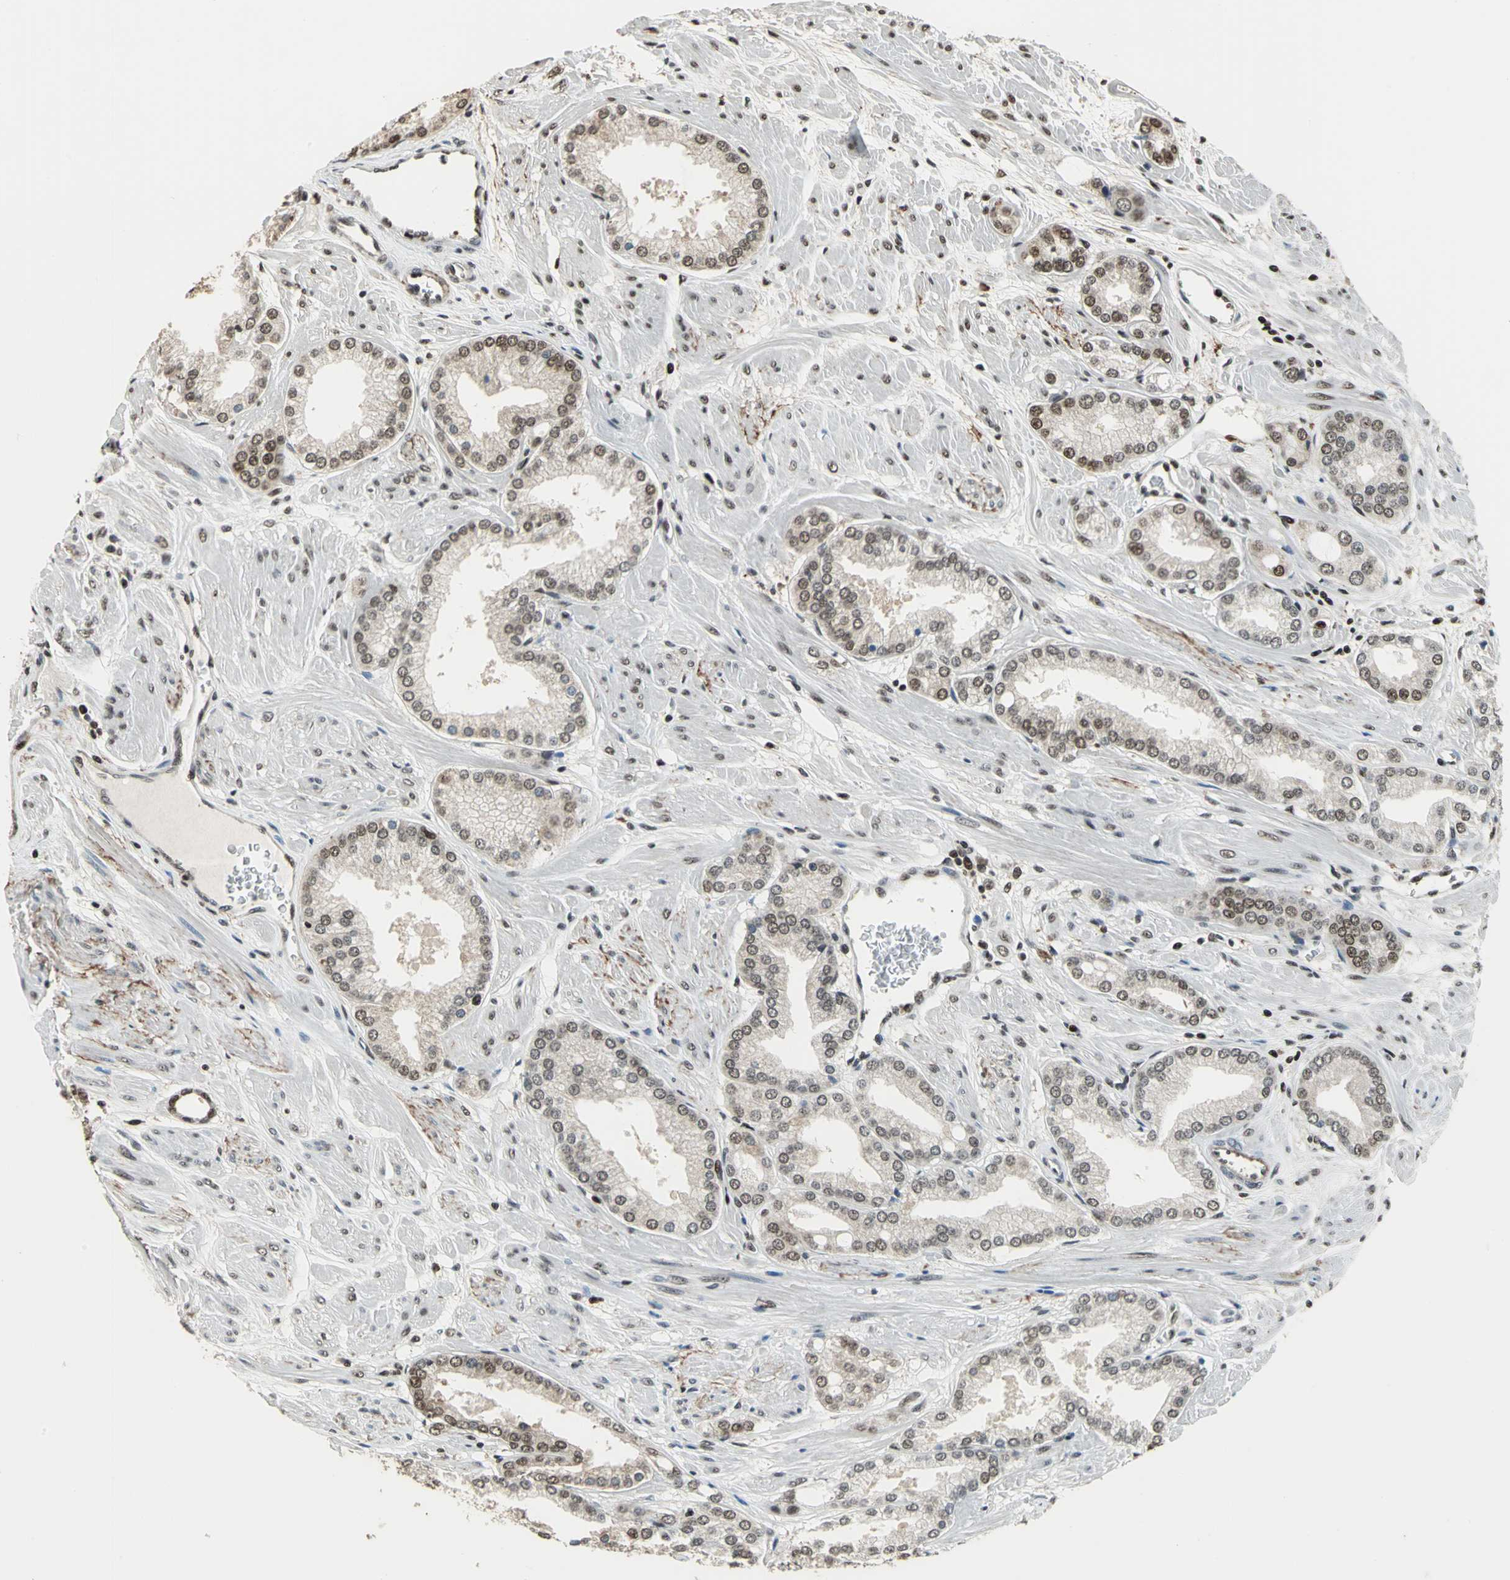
{"staining": {"intensity": "weak", "quantity": ">75%", "location": "nuclear"}, "tissue": "prostate cancer", "cell_type": "Tumor cells", "image_type": "cancer", "snomed": [{"axis": "morphology", "description": "Adenocarcinoma, High grade"}, {"axis": "topography", "description": "Prostate"}], "caption": "A high-resolution micrograph shows immunohistochemistry (IHC) staining of adenocarcinoma (high-grade) (prostate), which shows weak nuclear staining in approximately >75% of tumor cells. The protein is stained brown, and the nuclei are stained in blue (DAB (3,3'-diaminobenzidine) IHC with brightfield microscopy, high magnification).", "gene": "MIS18BP1", "patient": {"sex": "male", "age": 61}}